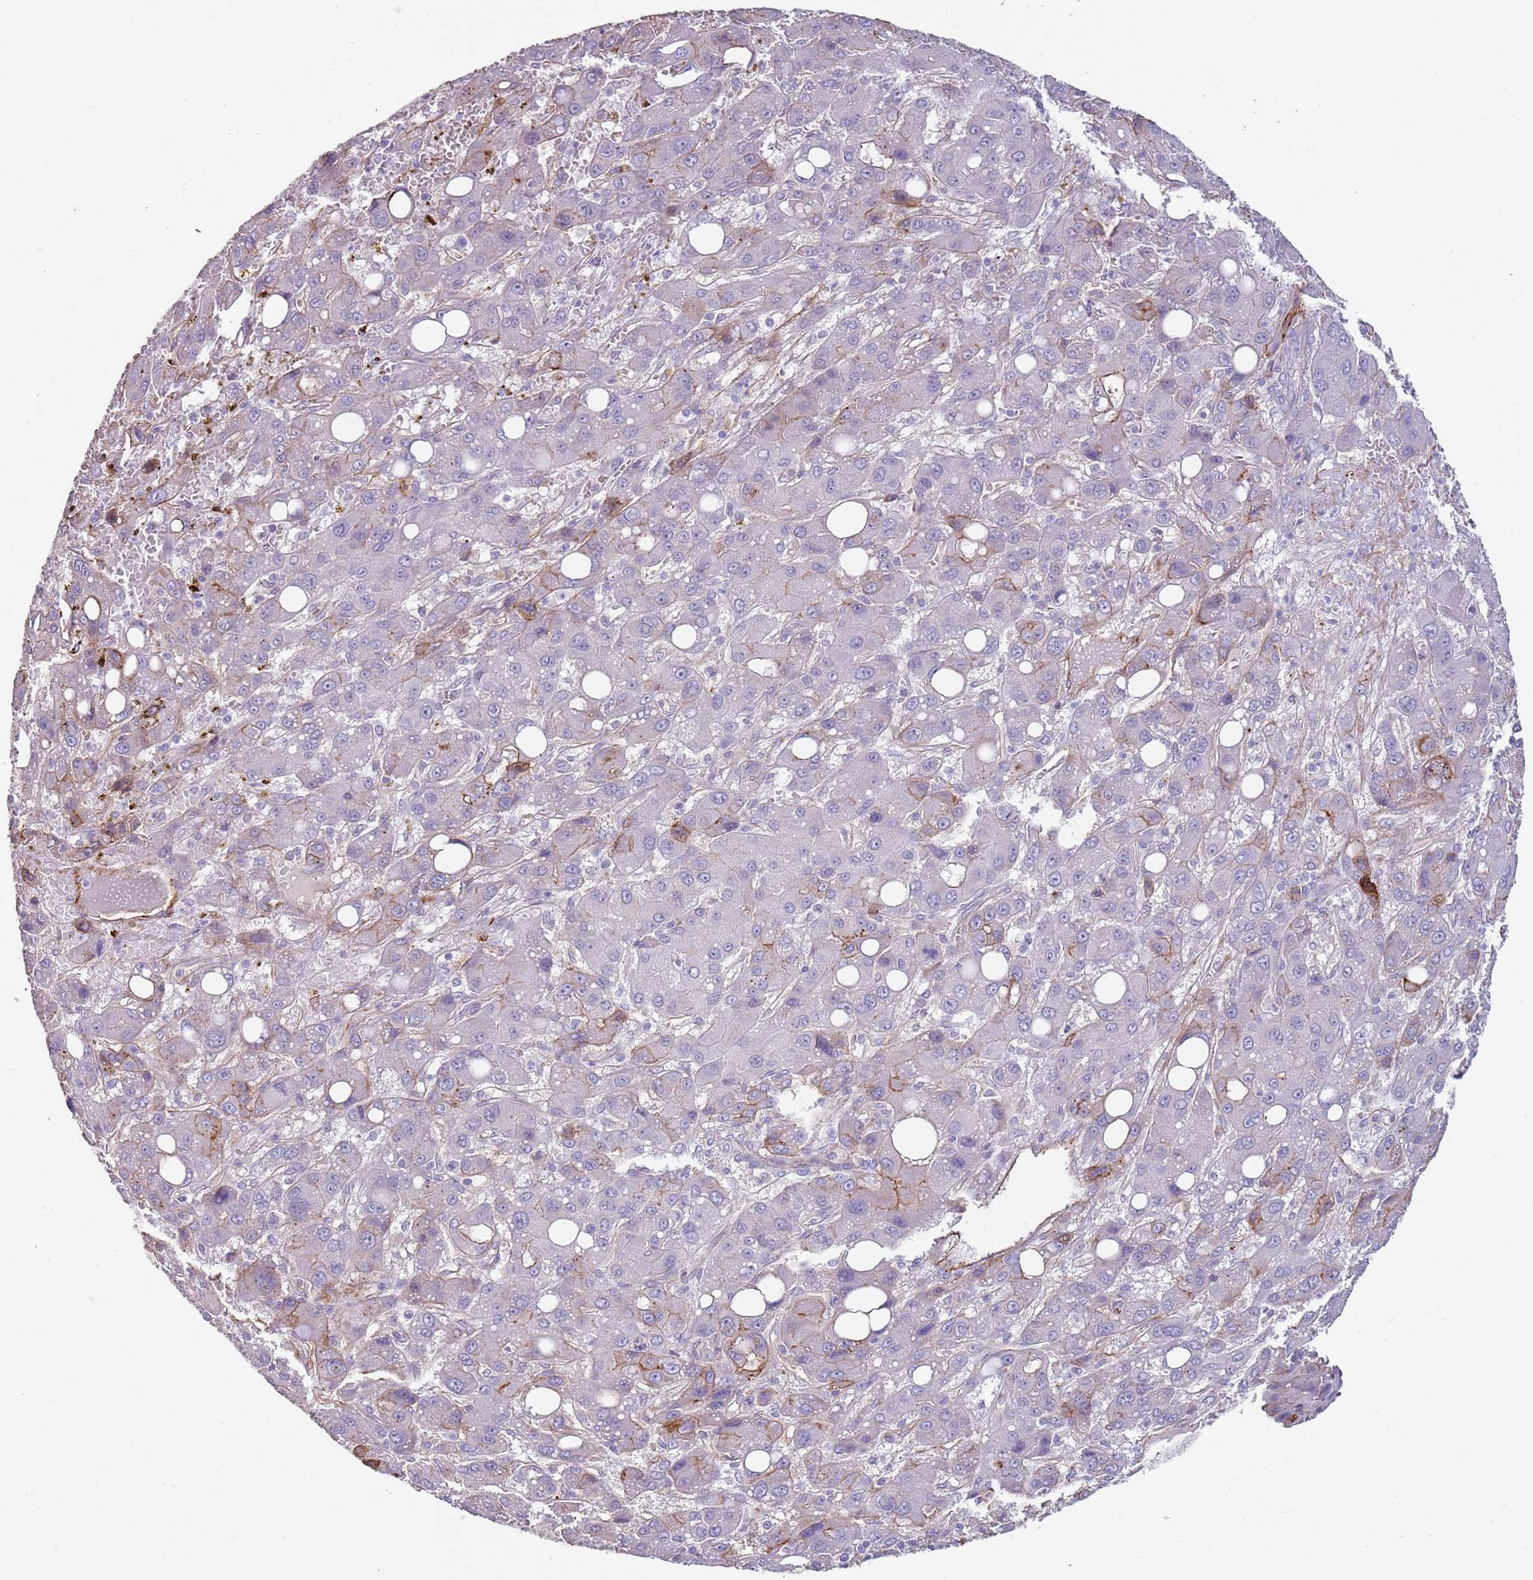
{"staining": {"intensity": "moderate", "quantity": "<25%", "location": "cytoplasmic/membranous"}, "tissue": "liver cancer", "cell_type": "Tumor cells", "image_type": "cancer", "snomed": [{"axis": "morphology", "description": "Carcinoma, Hepatocellular, NOS"}, {"axis": "topography", "description": "Liver"}], "caption": "Liver cancer (hepatocellular carcinoma) stained with DAB immunohistochemistry demonstrates low levels of moderate cytoplasmic/membranous positivity in about <25% of tumor cells.", "gene": "NBPF3", "patient": {"sex": "male", "age": 55}}